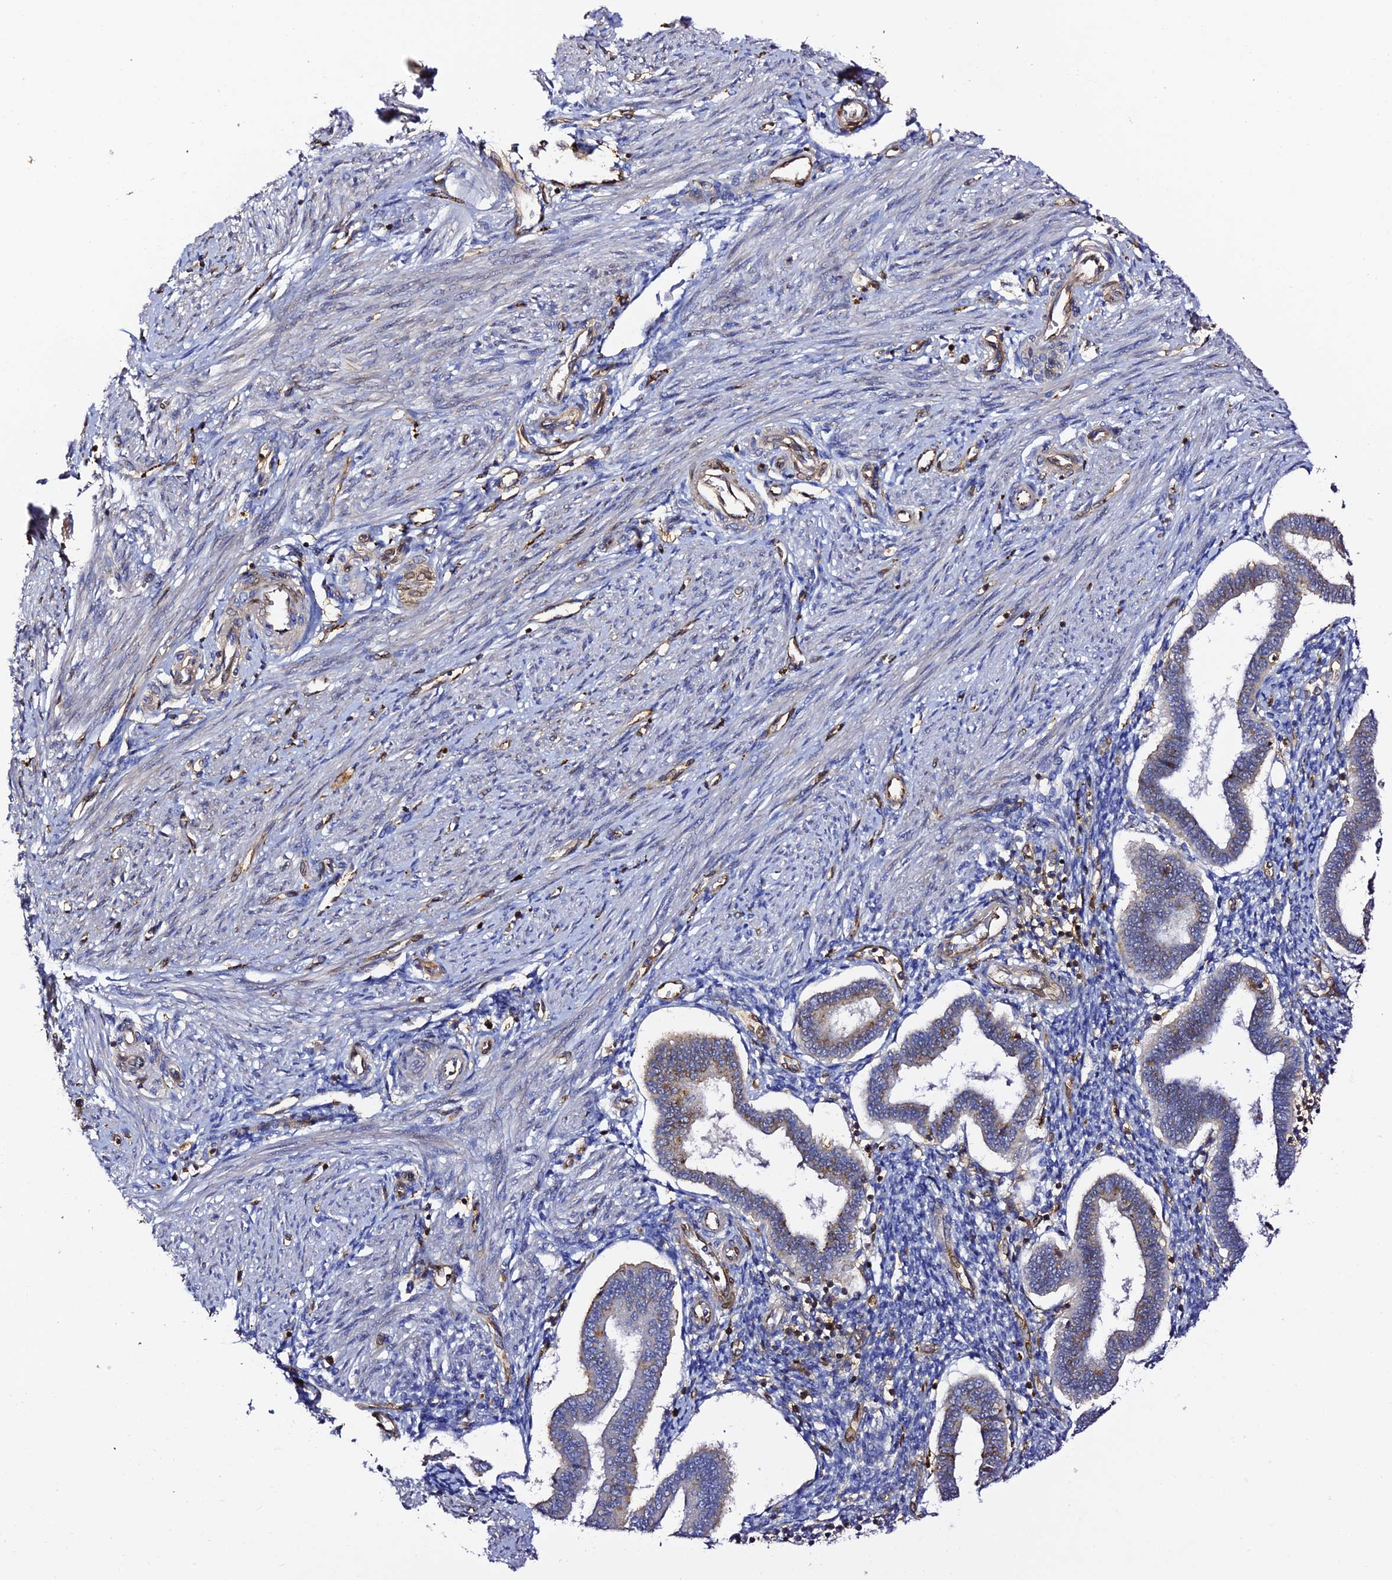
{"staining": {"intensity": "negative", "quantity": "none", "location": "none"}, "tissue": "endometrium", "cell_type": "Cells in endometrial stroma", "image_type": "normal", "snomed": [{"axis": "morphology", "description": "Normal tissue, NOS"}, {"axis": "topography", "description": "Endometrium"}], "caption": "Protein analysis of normal endometrium displays no significant staining in cells in endometrial stroma.", "gene": "TRPV2", "patient": {"sex": "female", "age": 24}}